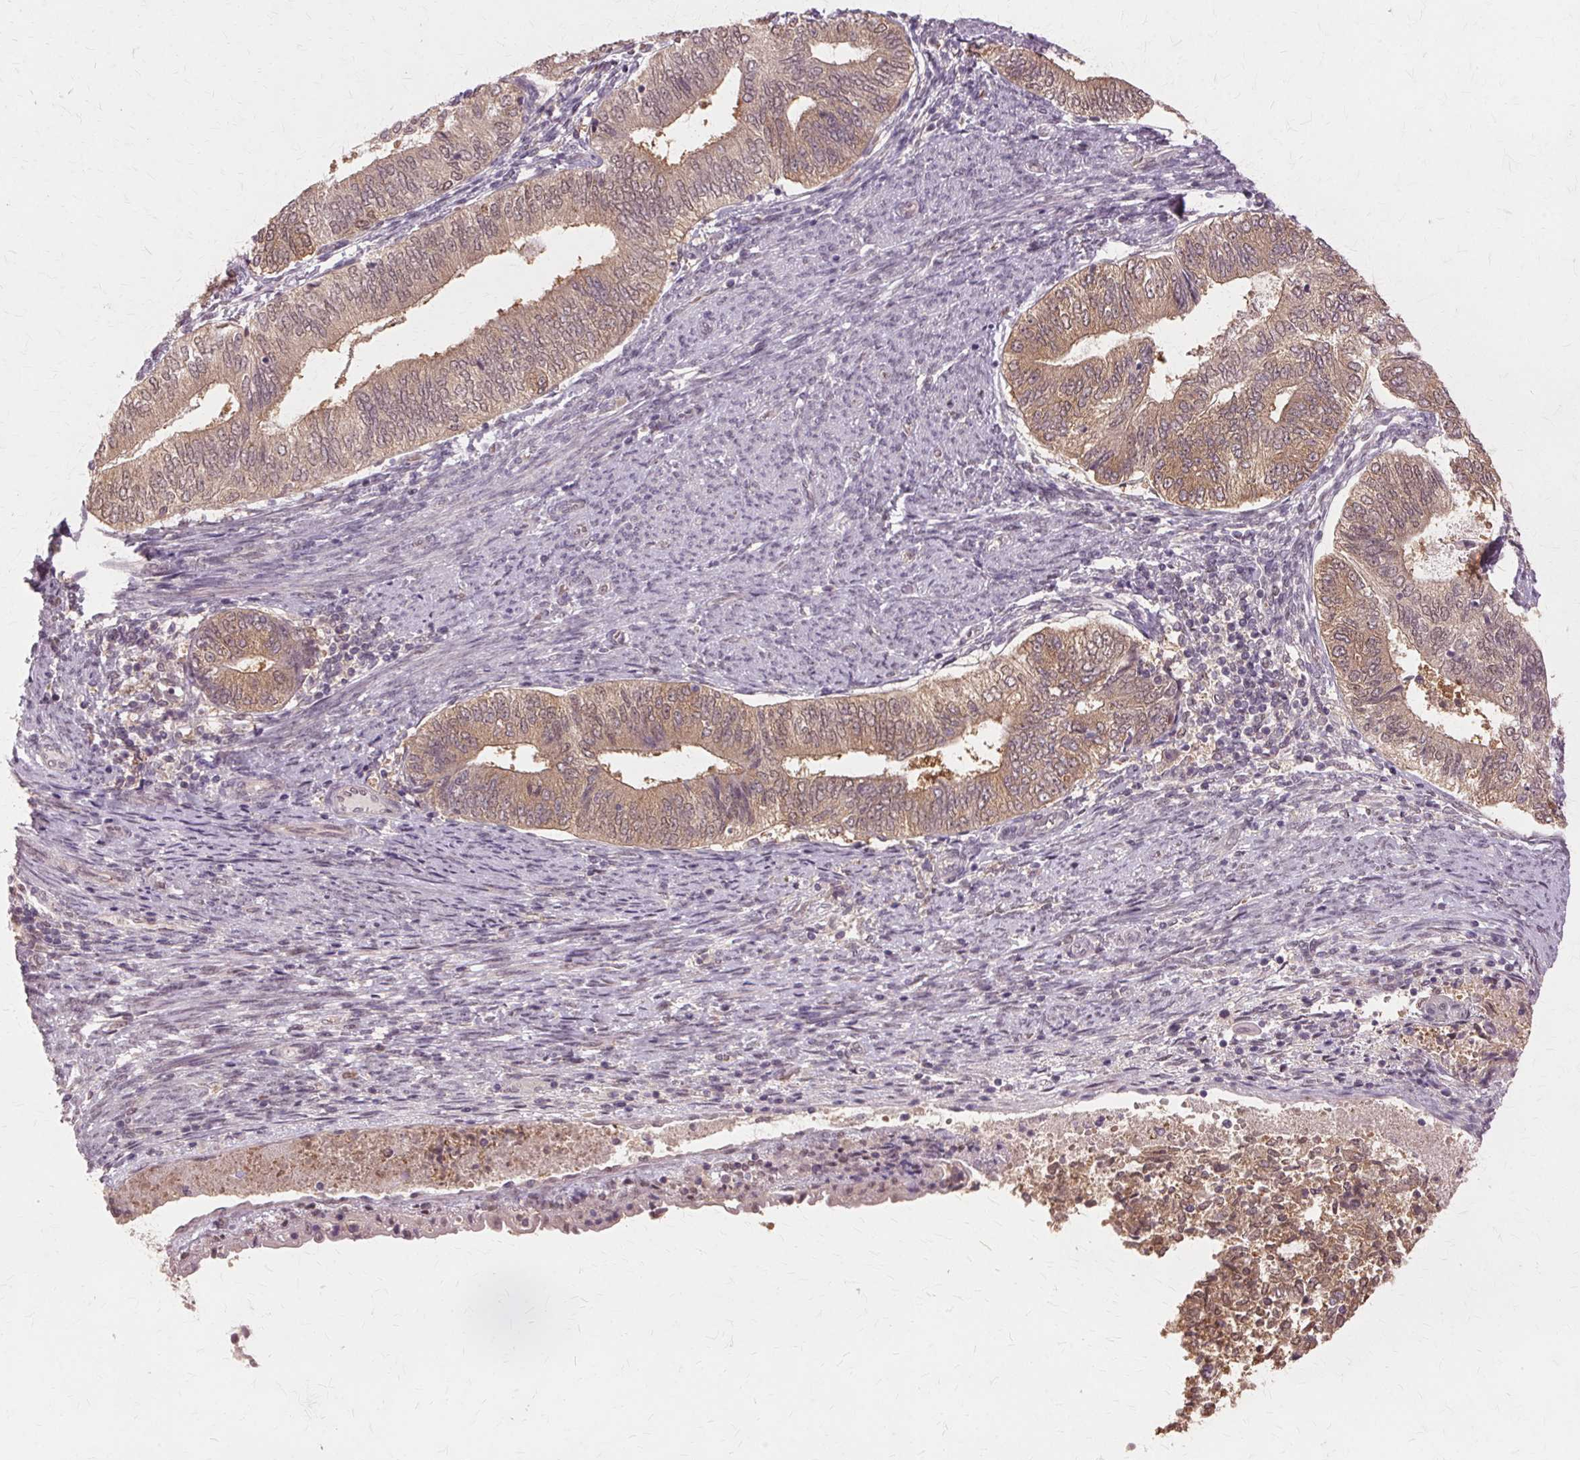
{"staining": {"intensity": "weak", "quantity": ">75%", "location": "cytoplasmic/membranous,nuclear"}, "tissue": "endometrial cancer", "cell_type": "Tumor cells", "image_type": "cancer", "snomed": [{"axis": "morphology", "description": "Adenocarcinoma, NOS"}, {"axis": "topography", "description": "Endometrium"}], "caption": "This micrograph exhibits endometrial cancer (adenocarcinoma) stained with immunohistochemistry (IHC) to label a protein in brown. The cytoplasmic/membranous and nuclear of tumor cells show weak positivity for the protein. Nuclei are counter-stained blue.", "gene": "PRMT5", "patient": {"sex": "female", "age": 65}}